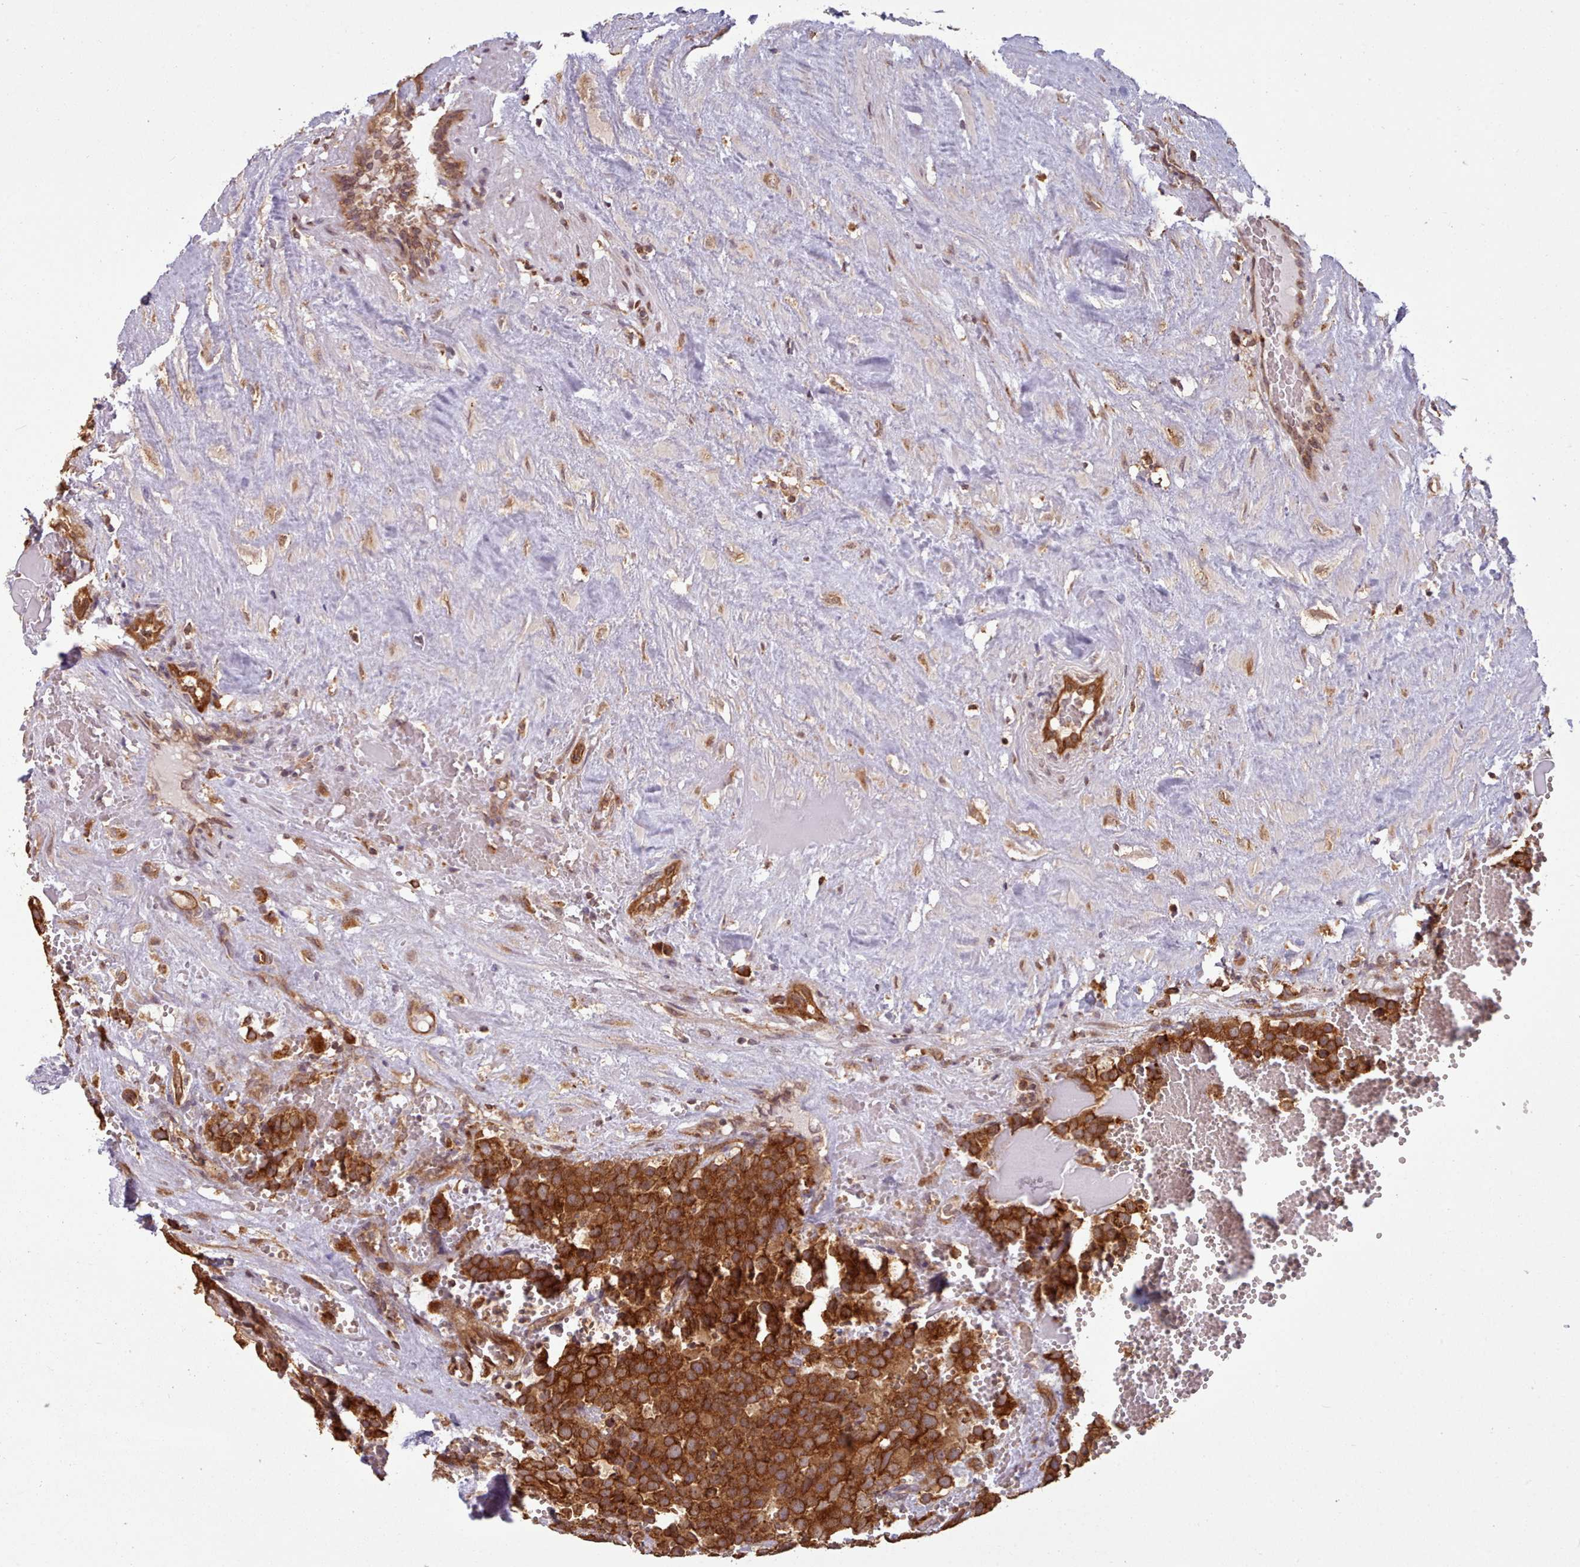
{"staining": {"intensity": "strong", "quantity": ">75%", "location": "cytoplasmic/membranous"}, "tissue": "testis cancer", "cell_type": "Tumor cells", "image_type": "cancer", "snomed": [{"axis": "morphology", "description": "Seminoma, NOS"}, {"axis": "topography", "description": "Testis"}], "caption": "Testis cancer (seminoma) stained for a protein (brown) shows strong cytoplasmic/membranous positive expression in about >75% of tumor cells.", "gene": "CRYBG1", "patient": {"sex": "male", "age": 71}}